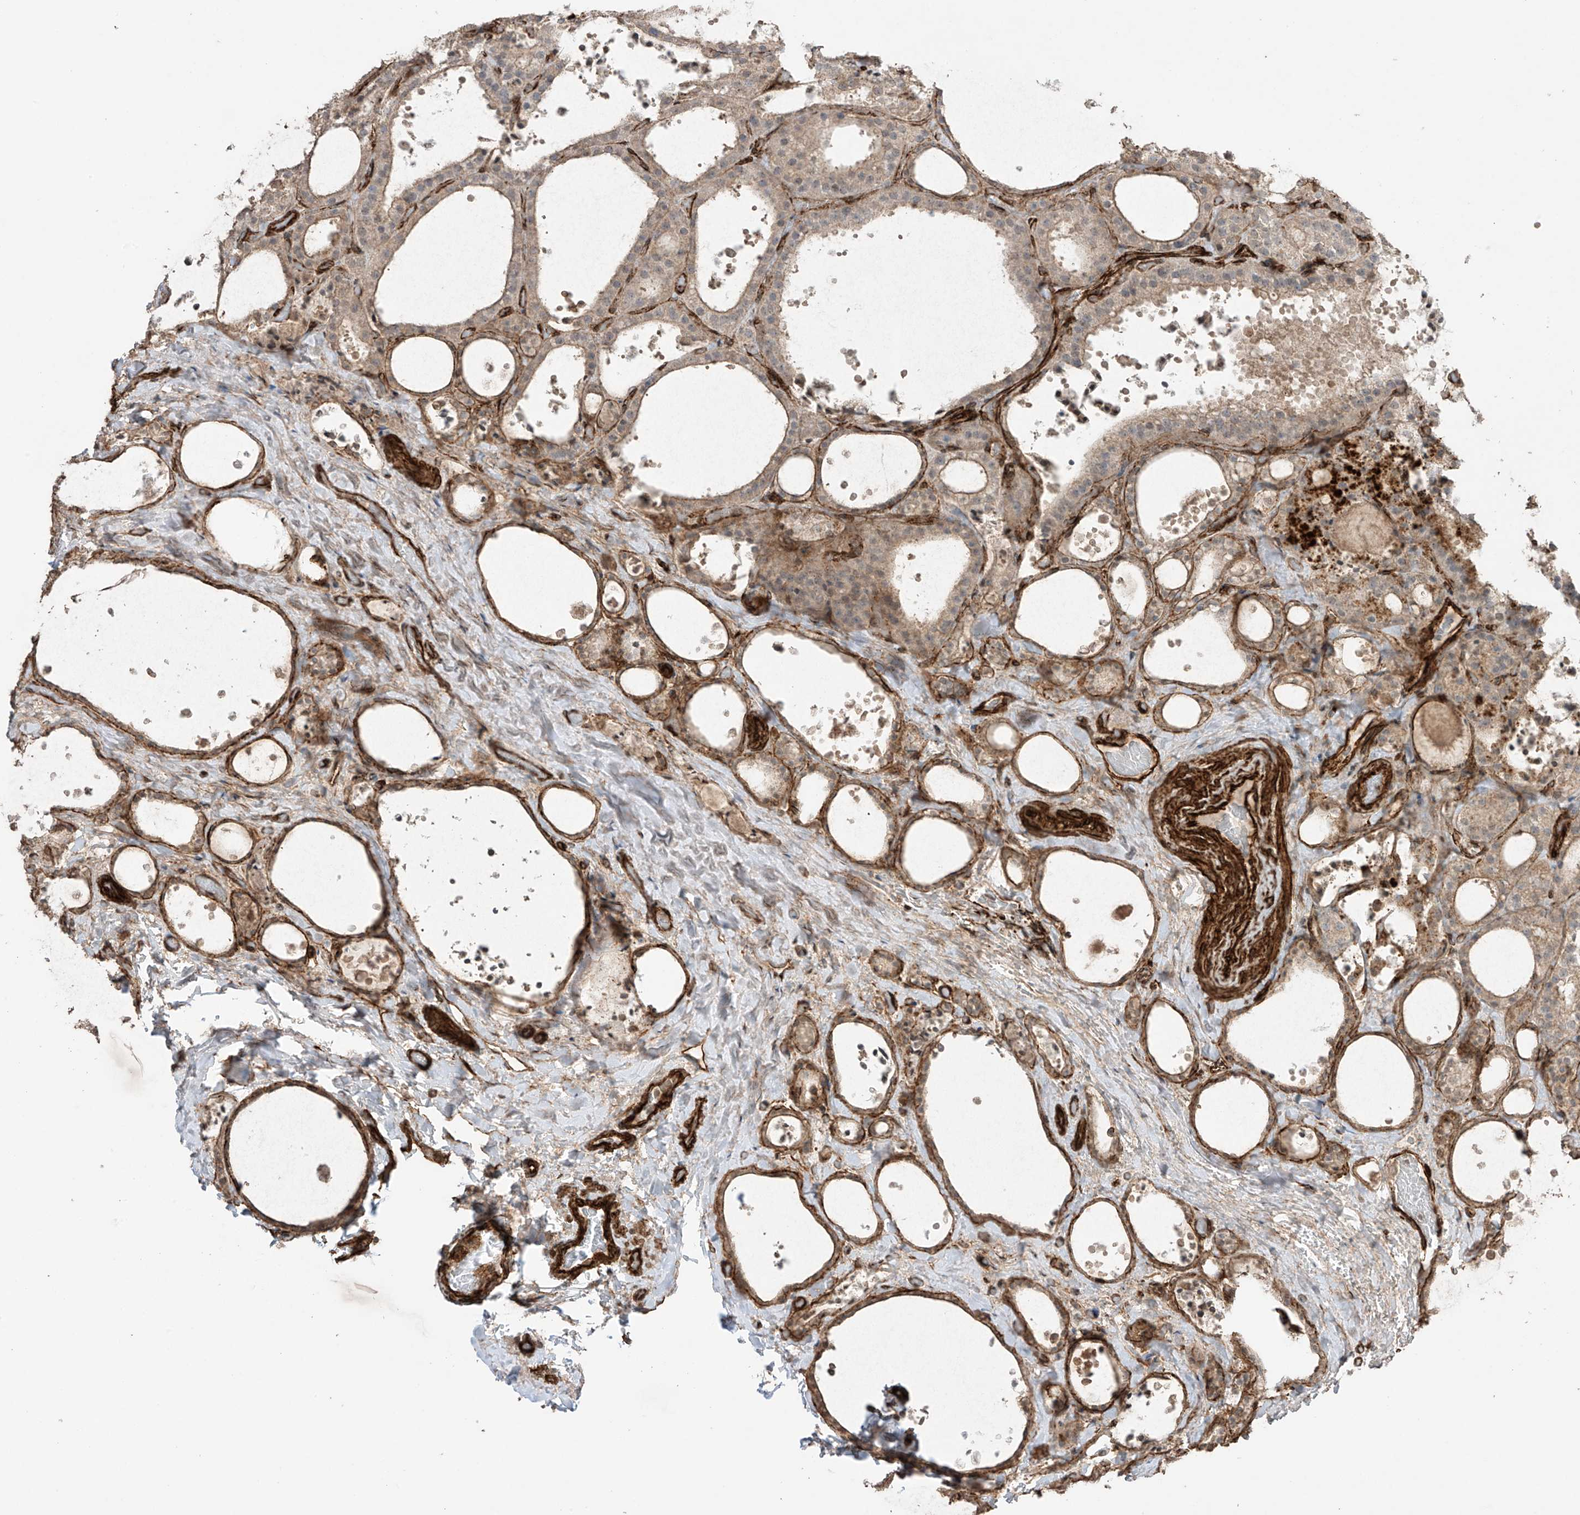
{"staining": {"intensity": "weak", "quantity": ">75%", "location": "cytoplasmic/membranous"}, "tissue": "thyroid cancer", "cell_type": "Tumor cells", "image_type": "cancer", "snomed": [{"axis": "morphology", "description": "Papillary adenocarcinoma, NOS"}, {"axis": "topography", "description": "Thyroid gland"}], "caption": "Tumor cells reveal low levels of weak cytoplasmic/membranous staining in approximately >75% of cells in human thyroid papillary adenocarcinoma. (IHC, brightfield microscopy, high magnification).", "gene": "TTLL5", "patient": {"sex": "male", "age": 77}}